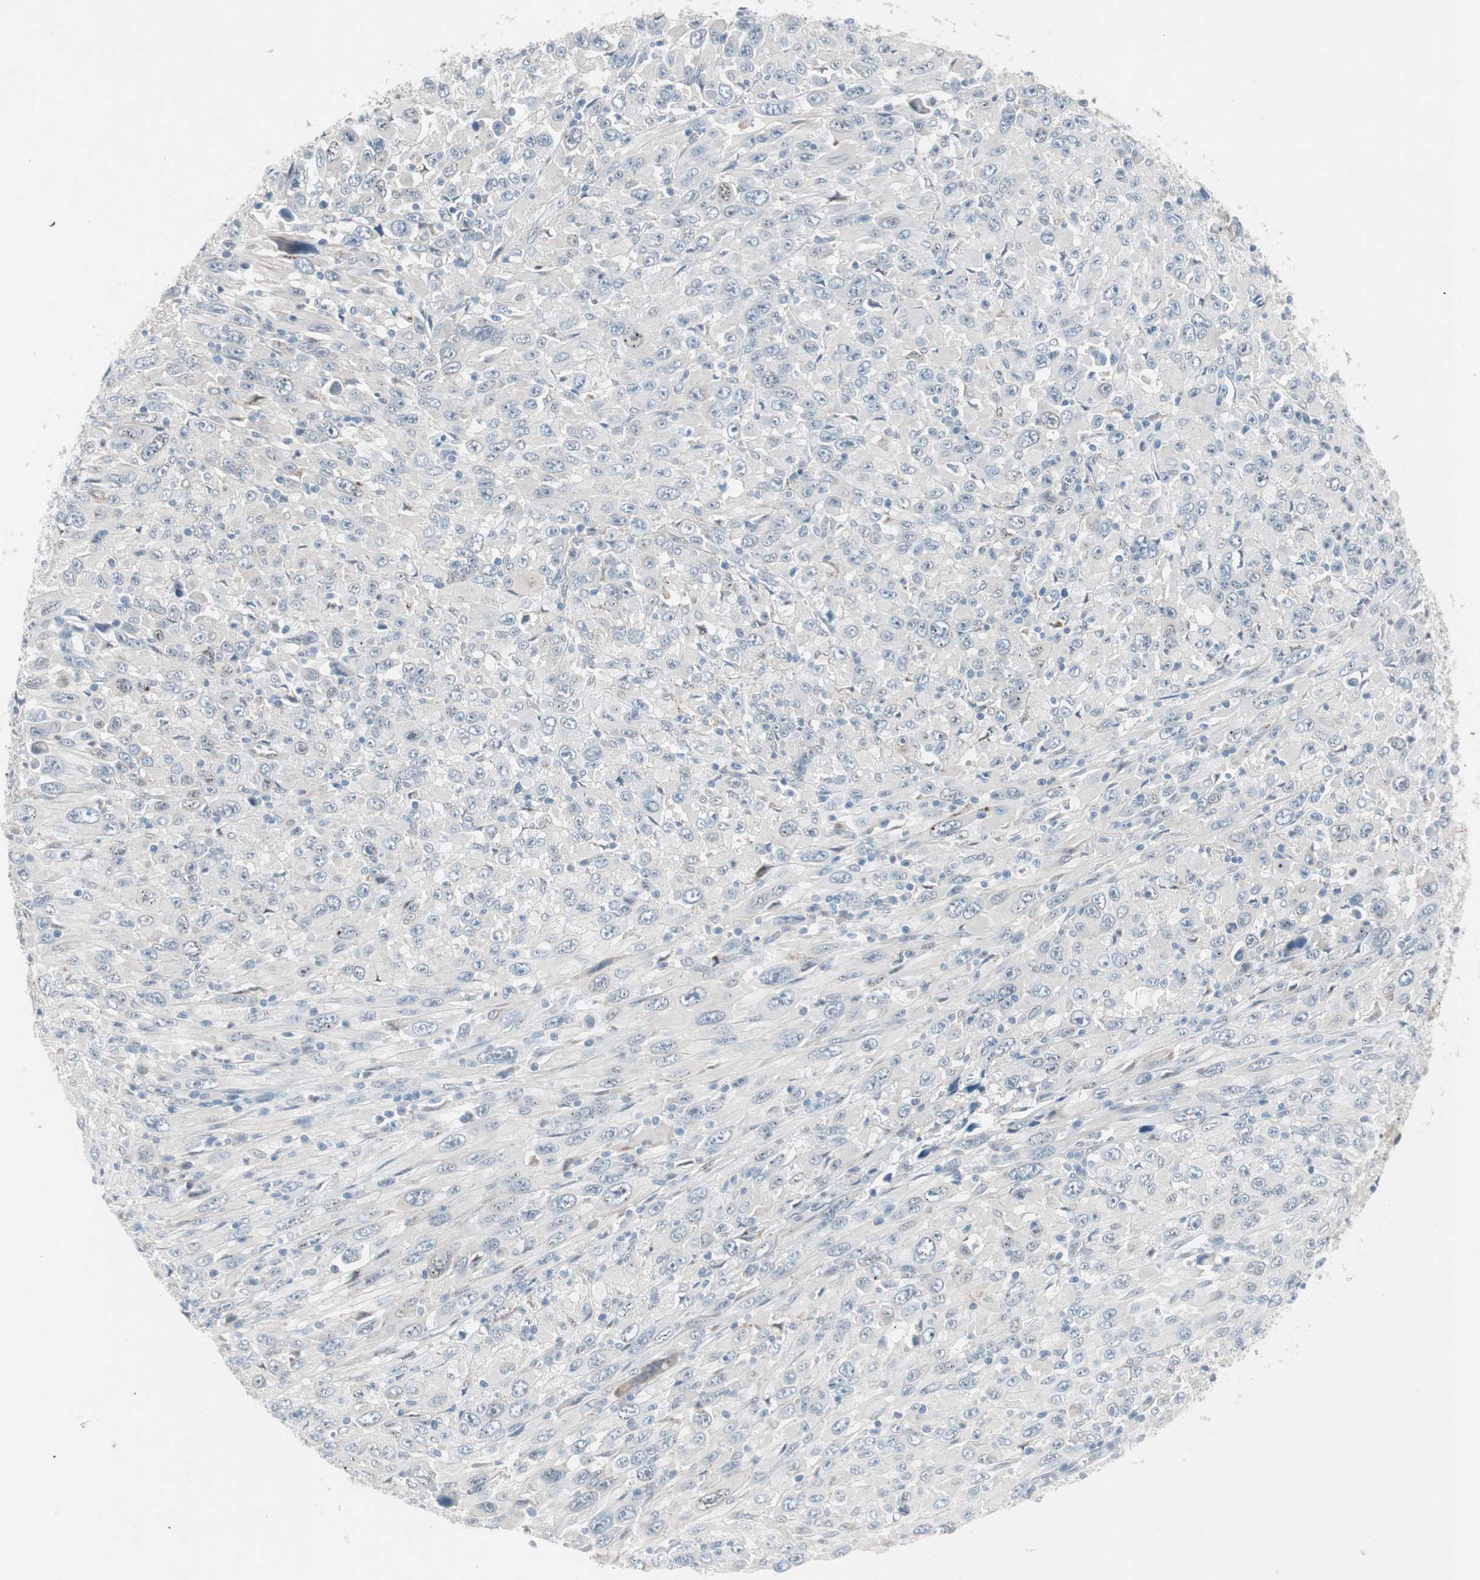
{"staining": {"intensity": "negative", "quantity": "none", "location": "none"}, "tissue": "melanoma", "cell_type": "Tumor cells", "image_type": "cancer", "snomed": [{"axis": "morphology", "description": "Malignant melanoma, Metastatic site"}, {"axis": "topography", "description": "Skin"}], "caption": "IHC of human malignant melanoma (metastatic site) reveals no expression in tumor cells.", "gene": "CAND2", "patient": {"sex": "female", "age": 56}}